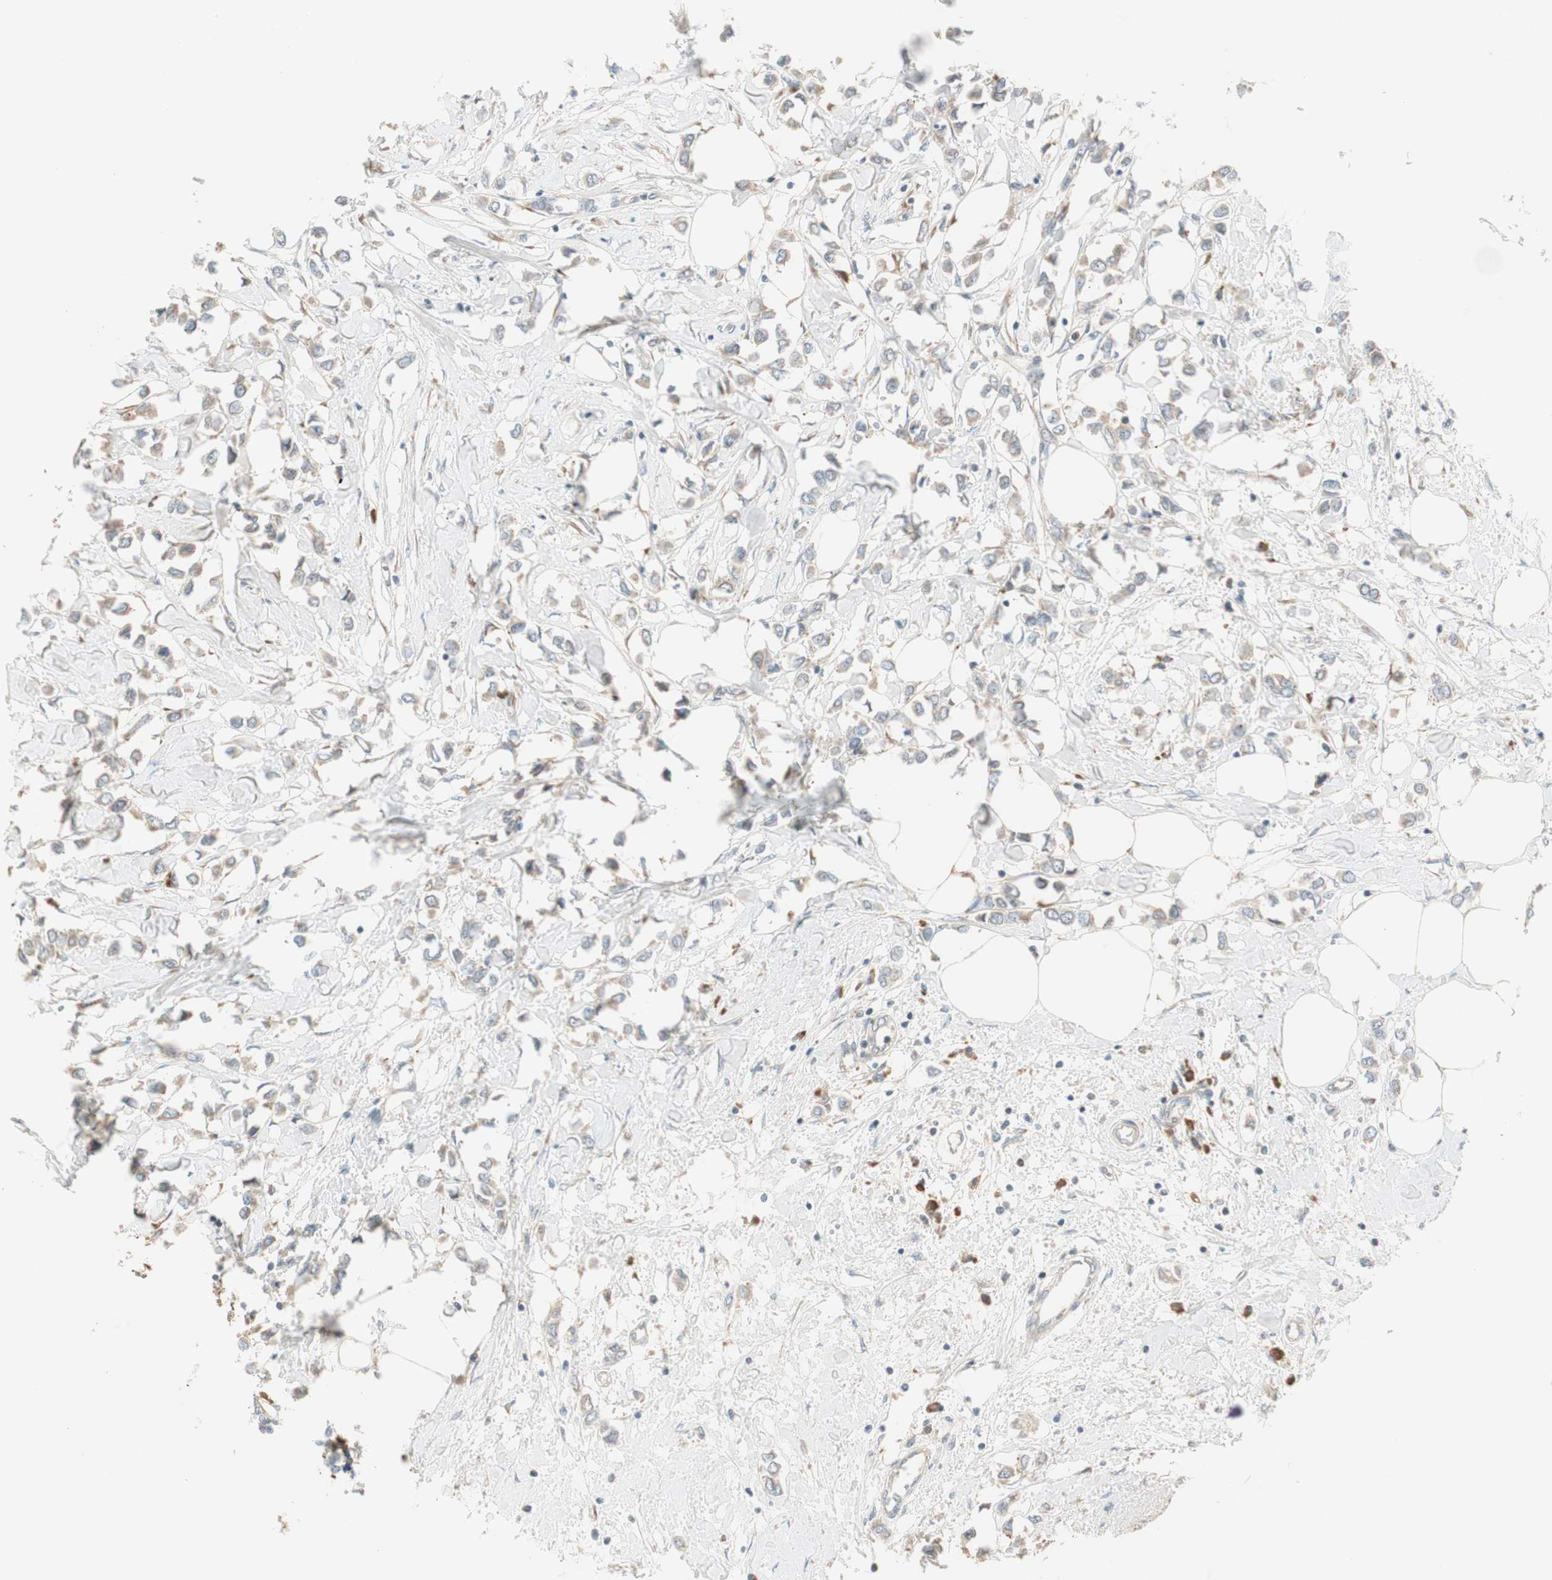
{"staining": {"intensity": "moderate", "quantity": ">75%", "location": "cytoplasmic/membranous"}, "tissue": "breast cancer", "cell_type": "Tumor cells", "image_type": "cancer", "snomed": [{"axis": "morphology", "description": "Lobular carcinoma"}, {"axis": "topography", "description": "Breast"}], "caption": "Lobular carcinoma (breast) stained with a protein marker shows moderate staining in tumor cells.", "gene": "RPL23", "patient": {"sex": "female", "age": 51}}